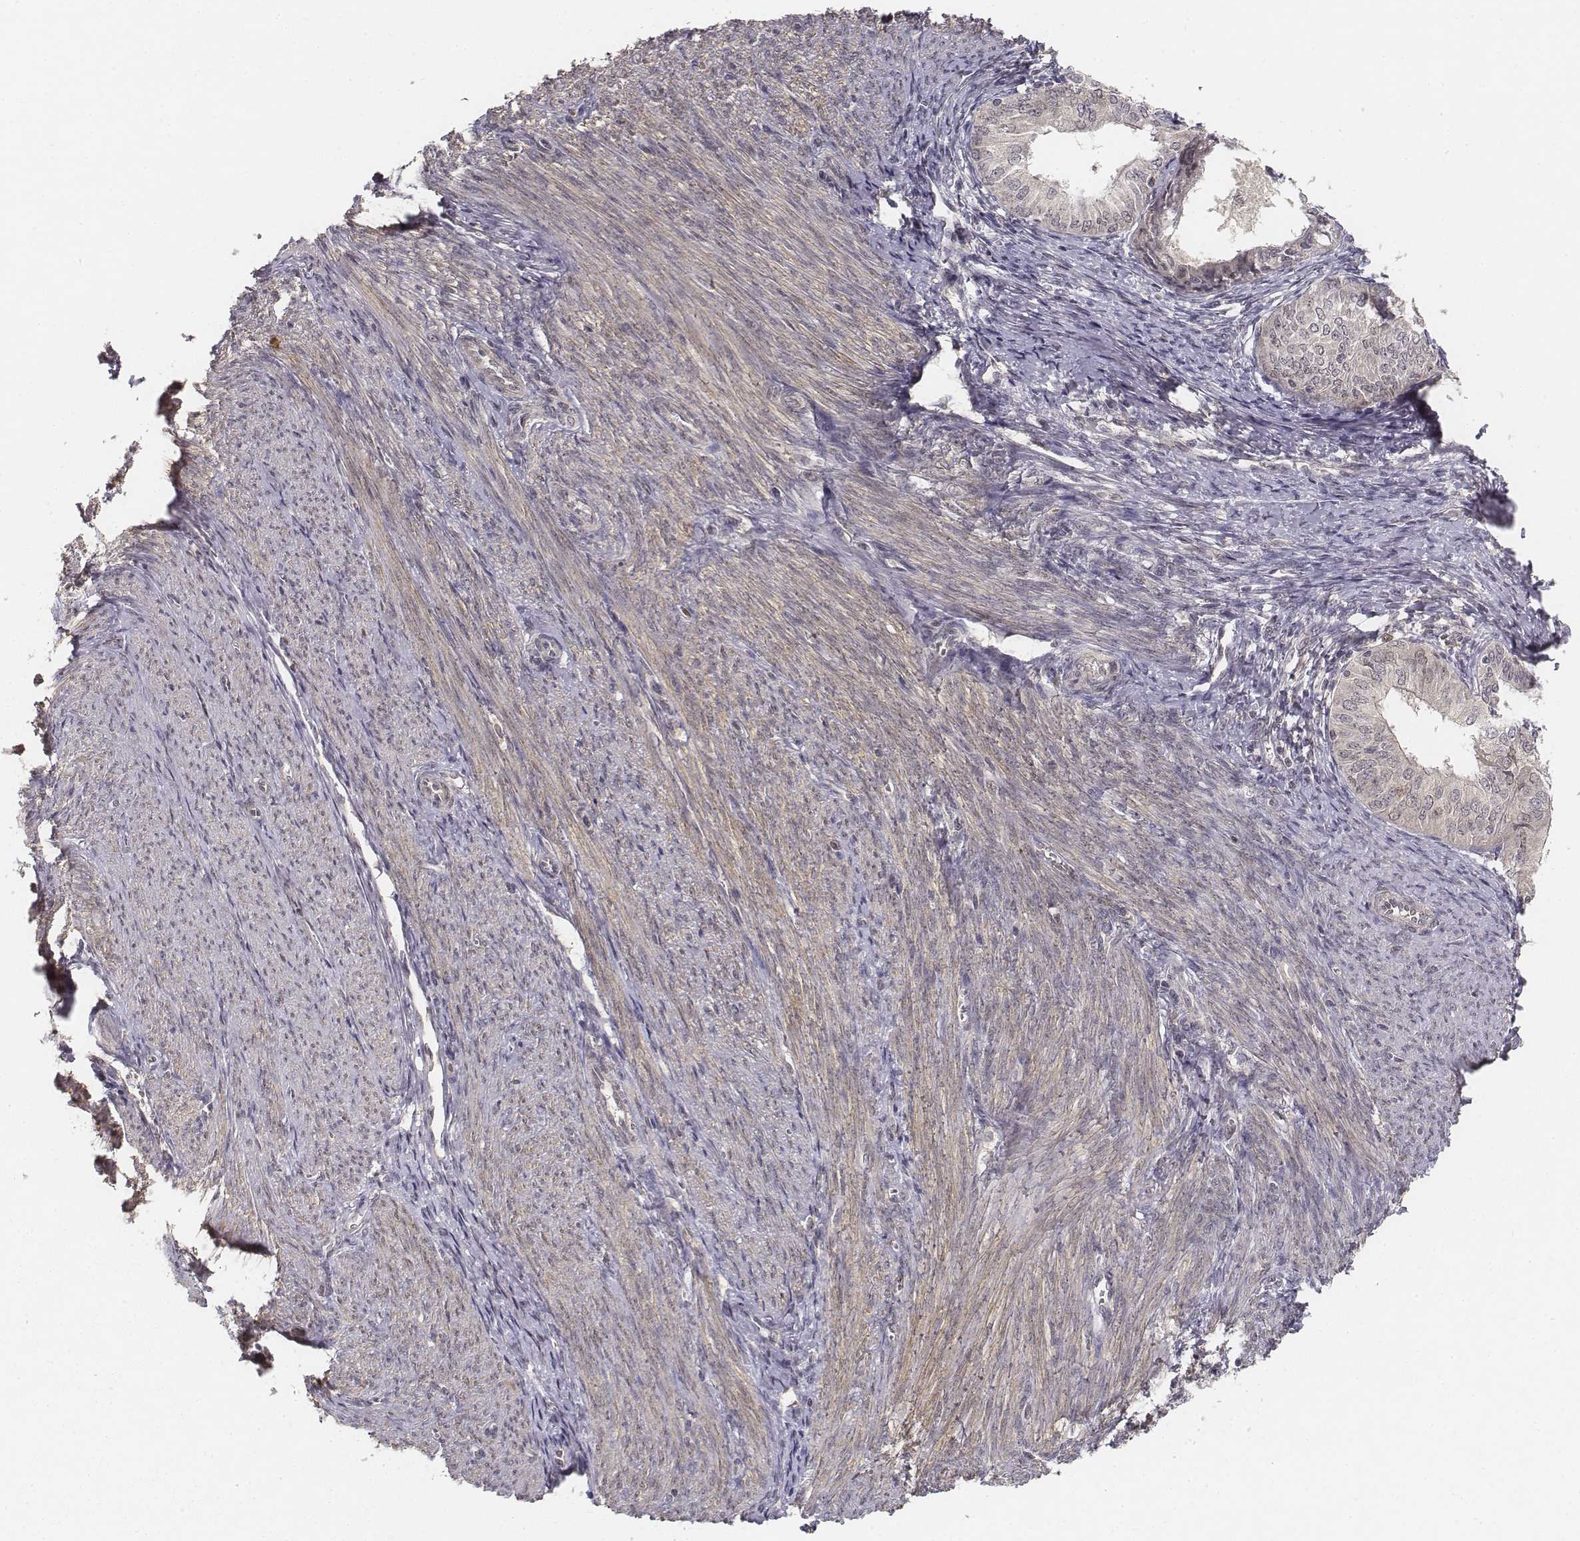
{"staining": {"intensity": "negative", "quantity": "none", "location": "none"}, "tissue": "endometrial cancer", "cell_type": "Tumor cells", "image_type": "cancer", "snomed": [{"axis": "morphology", "description": "Adenocarcinoma, NOS"}, {"axis": "topography", "description": "Endometrium"}], "caption": "An image of human endometrial adenocarcinoma is negative for staining in tumor cells.", "gene": "FANCD2", "patient": {"sex": "female", "age": 58}}